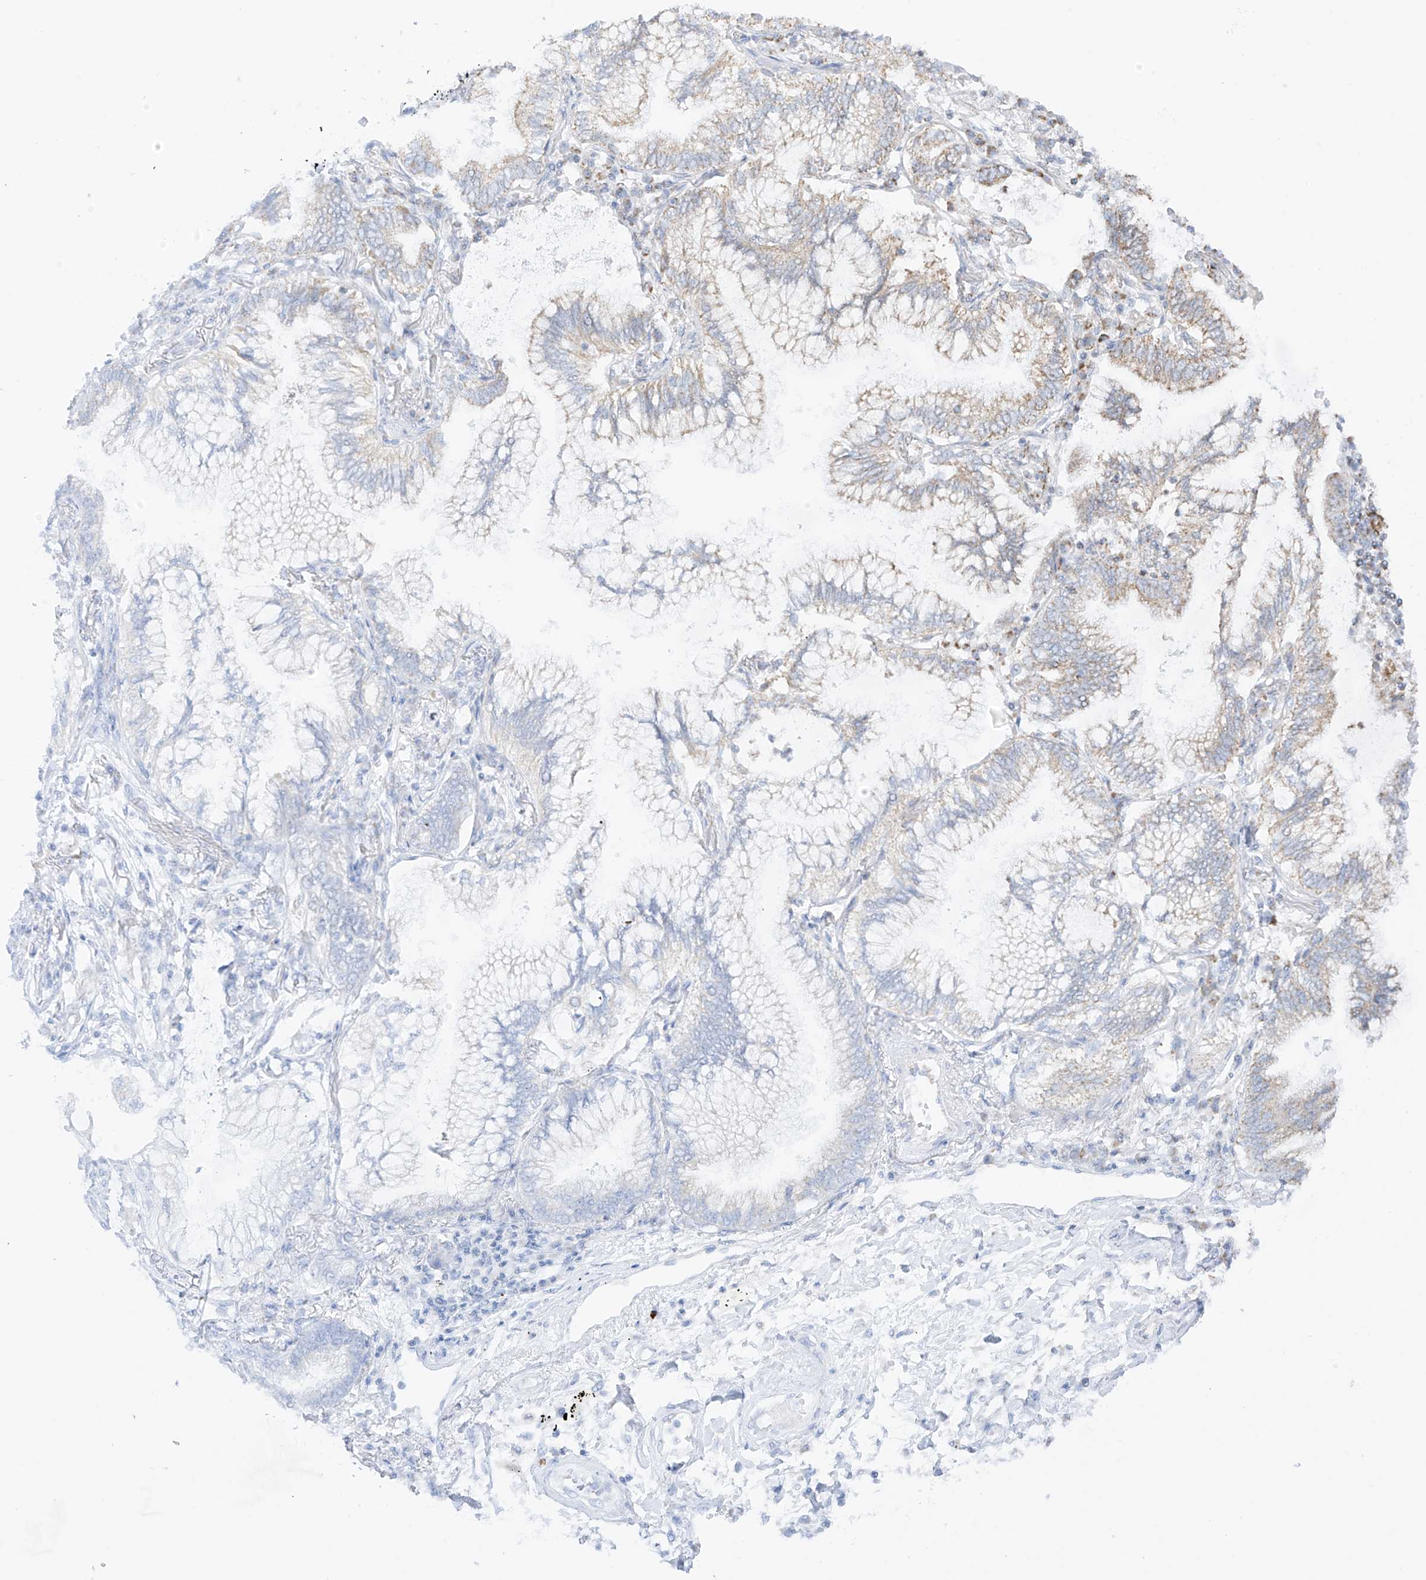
{"staining": {"intensity": "weak", "quantity": "<25%", "location": "cytoplasmic/membranous"}, "tissue": "lung cancer", "cell_type": "Tumor cells", "image_type": "cancer", "snomed": [{"axis": "morphology", "description": "Adenocarcinoma, NOS"}, {"axis": "topography", "description": "Lung"}], "caption": "Lung cancer was stained to show a protein in brown. There is no significant positivity in tumor cells.", "gene": "XKR3", "patient": {"sex": "female", "age": 70}}